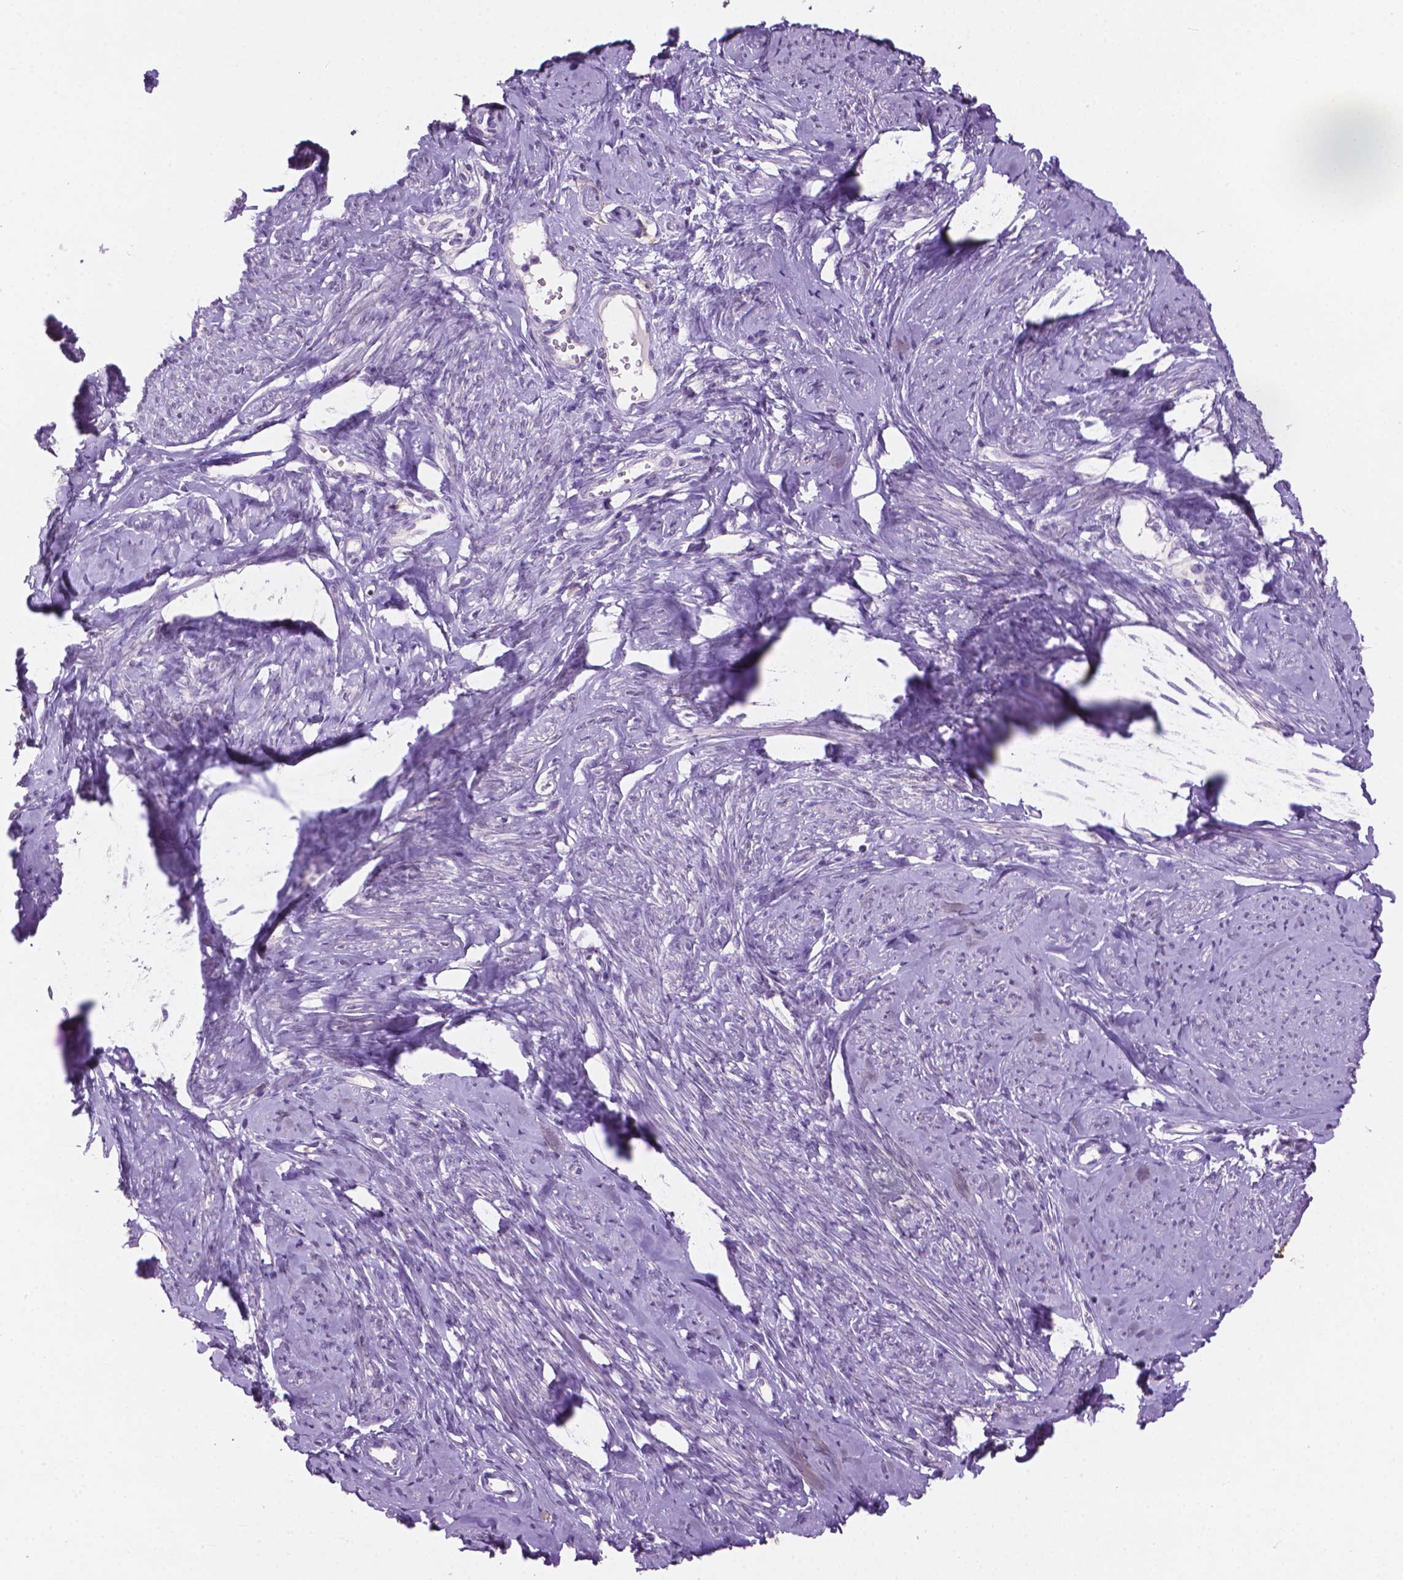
{"staining": {"intensity": "negative", "quantity": "none", "location": "none"}, "tissue": "smooth muscle", "cell_type": "Smooth muscle cells", "image_type": "normal", "snomed": [{"axis": "morphology", "description": "Normal tissue, NOS"}, {"axis": "topography", "description": "Smooth muscle"}], "caption": "DAB (3,3'-diaminobenzidine) immunohistochemical staining of normal smooth muscle shows no significant expression in smooth muscle cells. (Stains: DAB (3,3'-diaminobenzidine) IHC with hematoxylin counter stain, Microscopy: brightfield microscopy at high magnification).", "gene": "MUC1", "patient": {"sex": "female", "age": 48}}